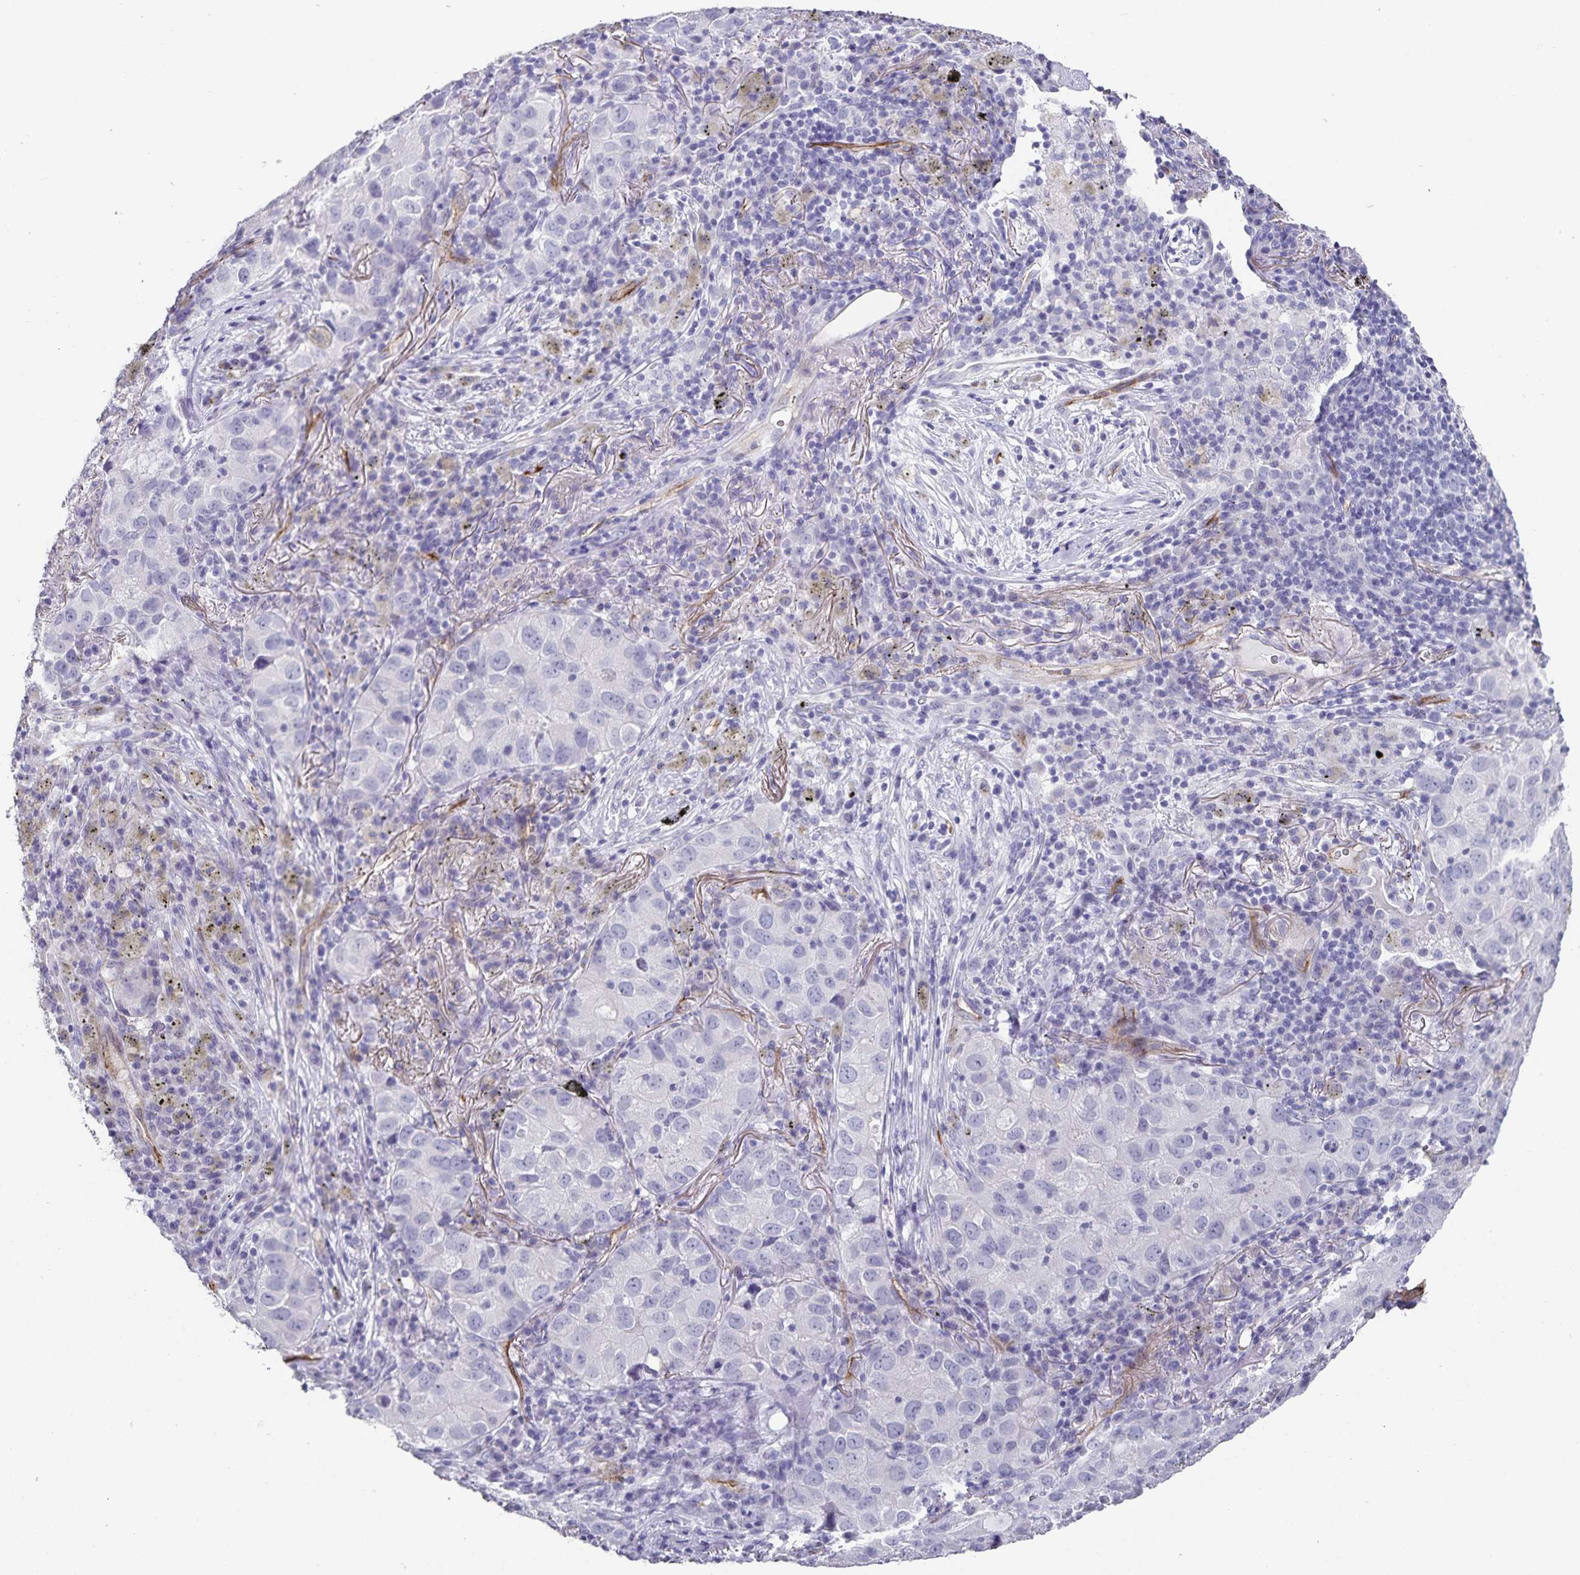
{"staining": {"intensity": "negative", "quantity": "none", "location": "none"}, "tissue": "lung cancer", "cell_type": "Tumor cells", "image_type": "cancer", "snomed": [{"axis": "morphology", "description": "Normal morphology"}, {"axis": "morphology", "description": "Adenocarcinoma, NOS"}, {"axis": "topography", "description": "Lymph node"}, {"axis": "topography", "description": "Lung"}], "caption": "DAB immunohistochemical staining of adenocarcinoma (lung) displays no significant positivity in tumor cells. (IHC, brightfield microscopy, high magnification).", "gene": "PODXL", "patient": {"sex": "female", "age": 51}}